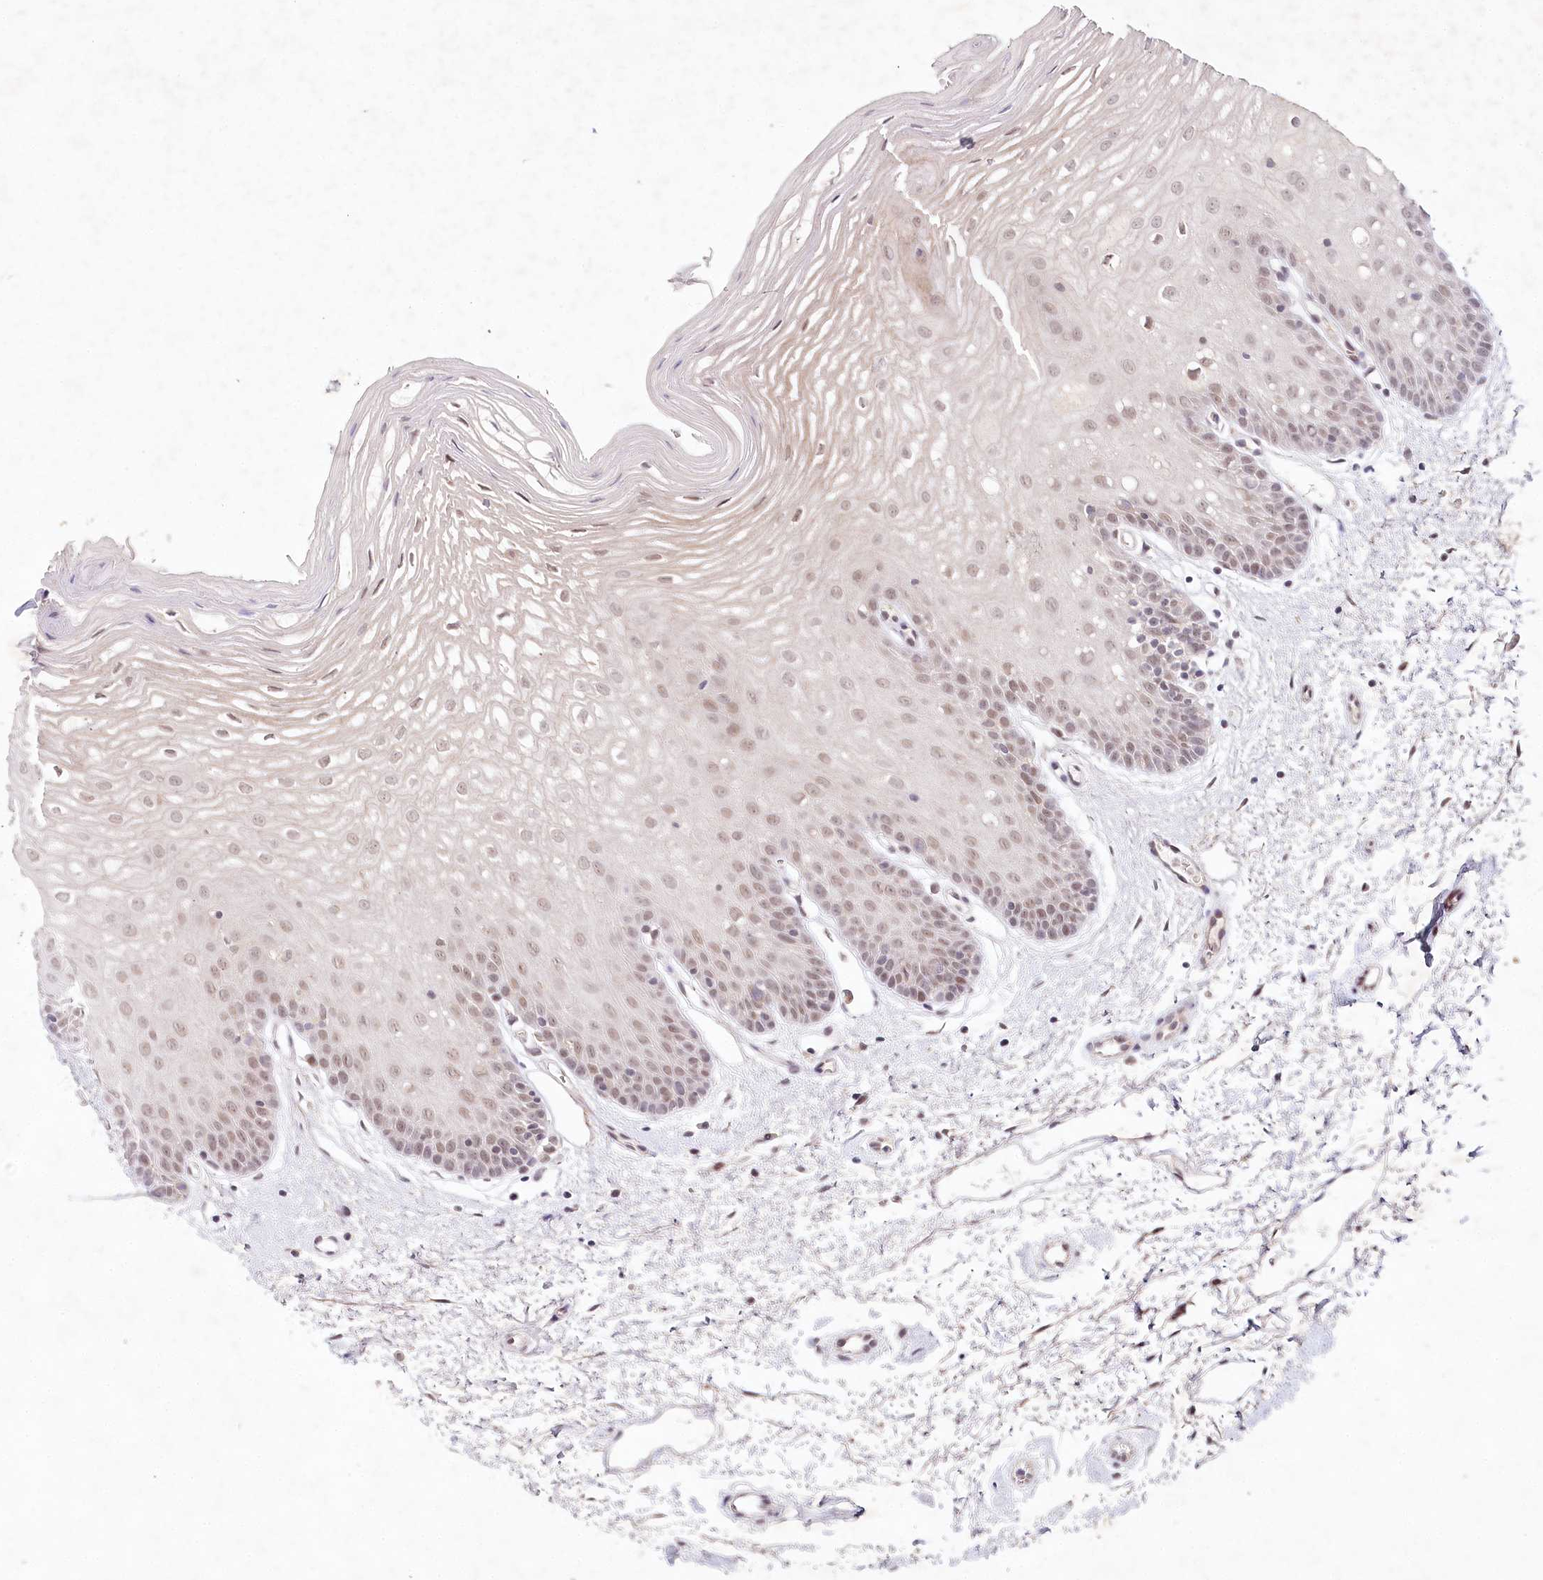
{"staining": {"intensity": "weak", "quantity": "25%-75%", "location": "nuclear"}, "tissue": "oral mucosa", "cell_type": "Squamous epithelial cells", "image_type": "normal", "snomed": [{"axis": "morphology", "description": "Normal tissue, NOS"}, {"axis": "topography", "description": "Oral tissue"}, {"axis": "topography", "description": "Tounge, NOS"}], "caption": "The image shows staining of benign oral mucosa, revealing weak nuclear protein expression (brown color) within squamous epithelial cells.", "gene": "AMTN", "patient": {"sex": "female", "age": 73}}